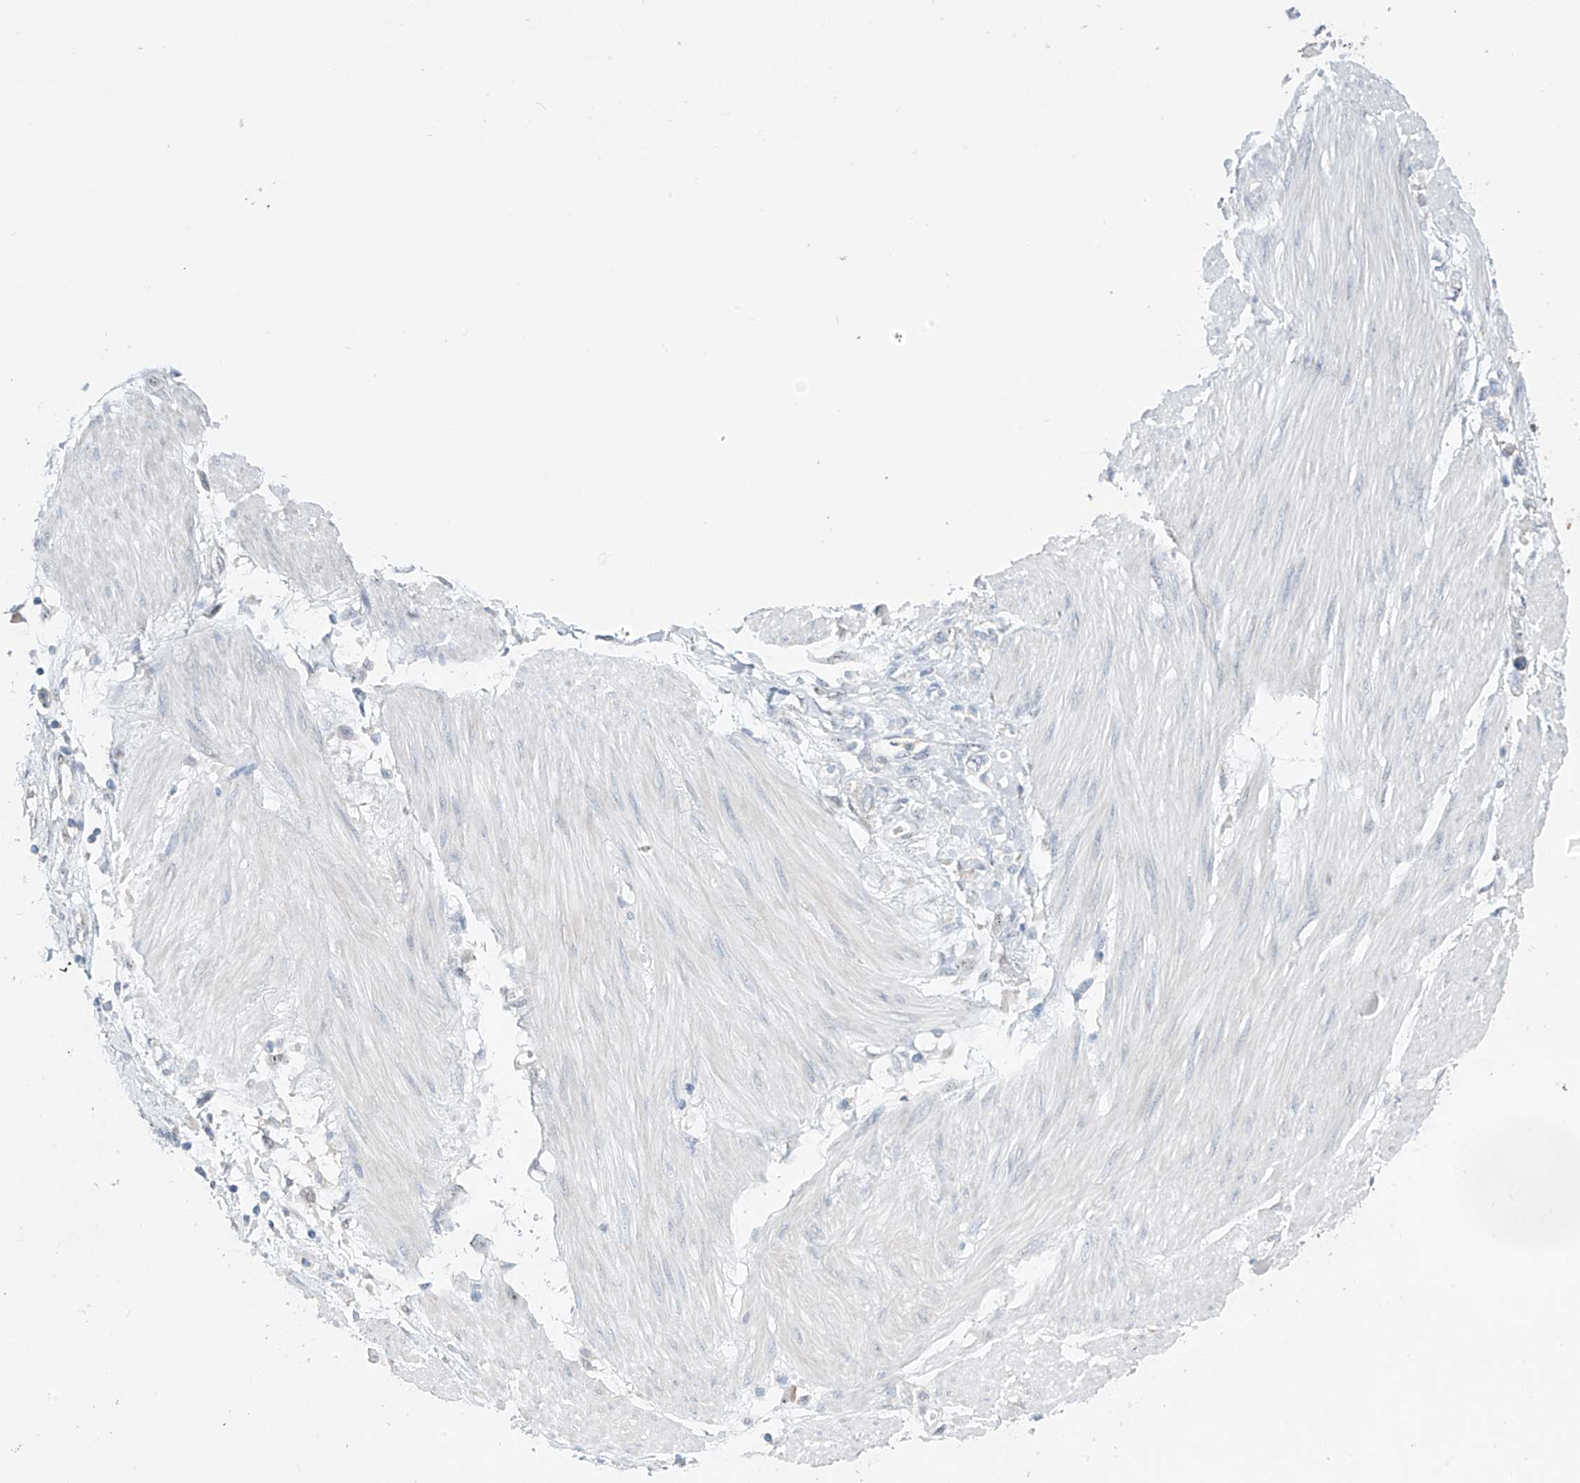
{"staining": {"intensity": "negative", "quantity": "none", "location": "none"}, "tissue": "stomach cancer", "cell_type": "Tumor cells", "image_type": "cancer", "snomed": [{"axis": "morphology", "description": "Adenocarcinoma, NOS"}, {"axis": "topography", "description": "Stomach"}], "caption": "Stomach cancer (adenocarcinoma) was stained to show a protein in brown. There is no significant positivity in tumor cells.", "gene": "RPL4", "patient": {"sex": "female", "age": 76}}